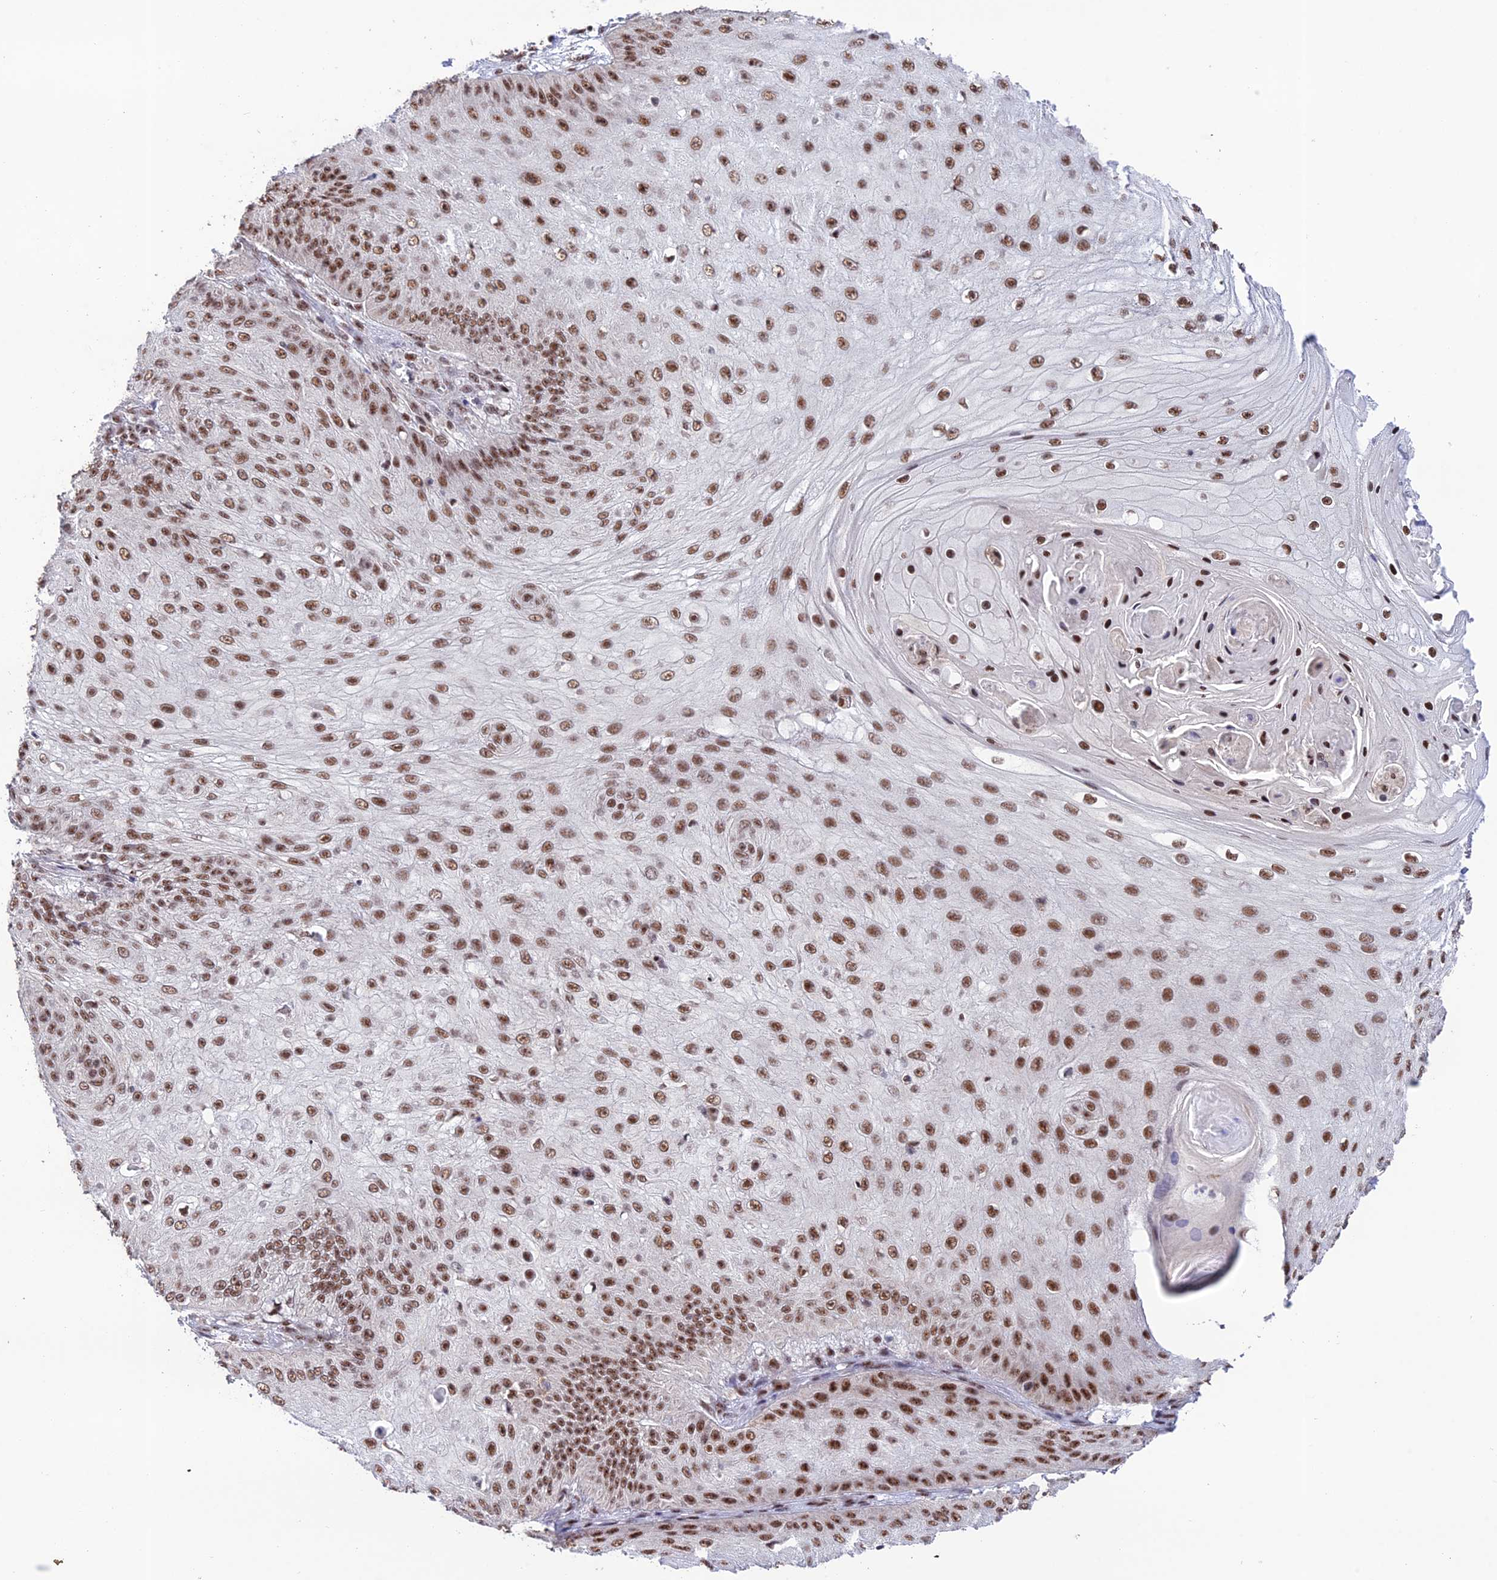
{"staining": {"intensity": "moderate", "quantity": ">75%", "location": "nuclear"}, "tissue": "skin cancer", "cell_type": "Tumor cells", "image_type": "cancer", "snomed": [{"axis": "morphology", "description": "Squamous cell carcinoma, NOS"}, {"axis": "topography", "description": "Skin"}], "caption": "This image displays IHC staining of human squamous cell carcinoma (skin), with medium moderate nuclear positivity in approximately >75% of tumor cells.", "gene": "THOC7", "patient": {"sex": "male", "age": 70}}